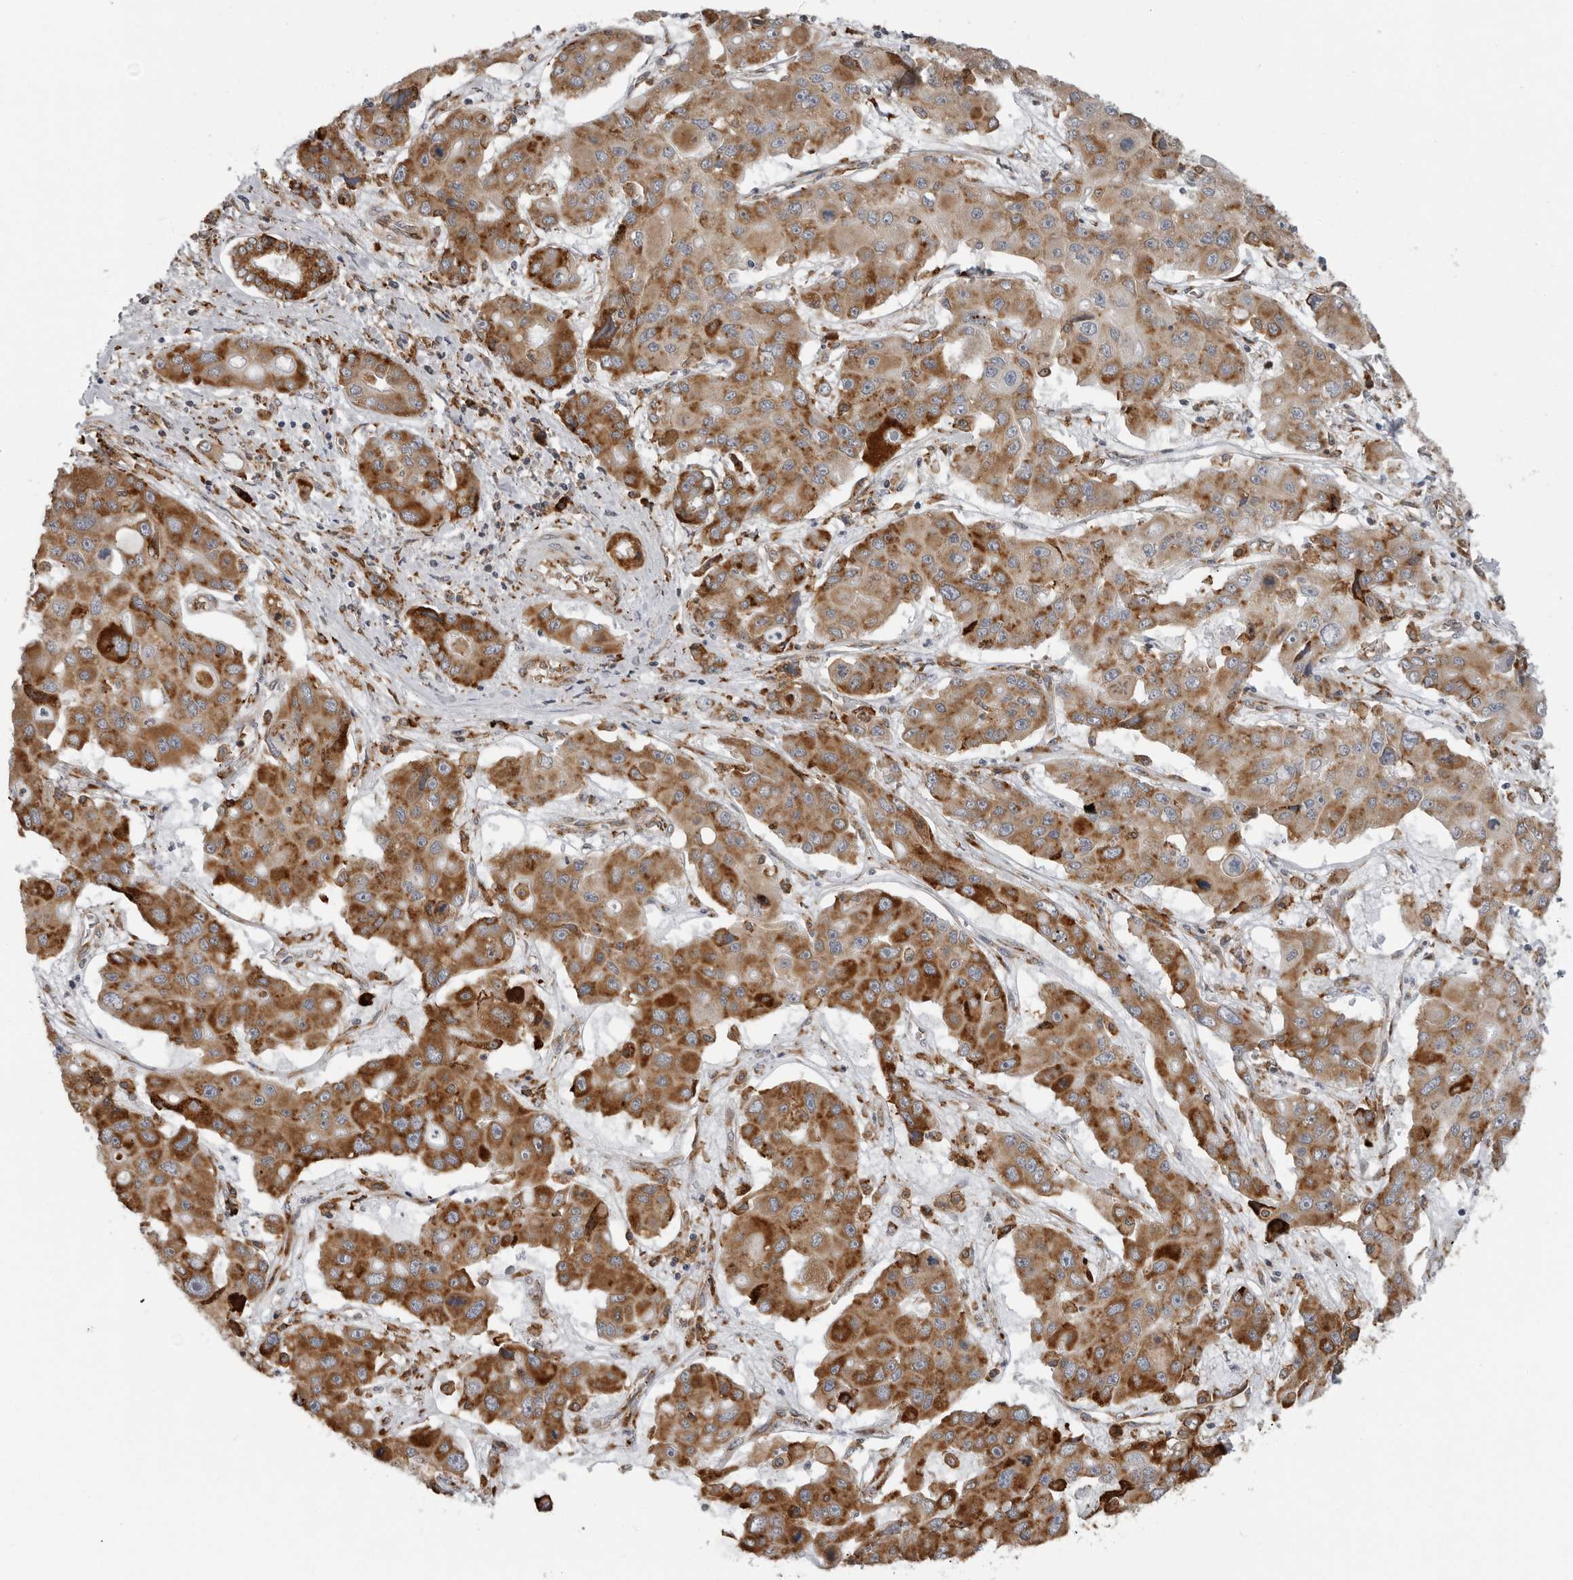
{"staining": {"intensity": "strong", "quantity": "25%-75%", "location": "cytoplasmic/membranous"}, "tissue": "liver cancer", "cell_type": "Tumor cells", "image_type": "cancer", "snomed": [{"axis": "morphology", "description": "Cholangiocarcinoma"}, {"axis": "topography", "description": "Liver"}], "caption": "A histopathology image of human cholangiocarcinoma (liver) stained for a protein reveals strong cytoplasmic/membranous brown staining in tumor cells. (Brightfield microscopy of DAB IHC at high magnification).", "gene": "ALPK2", "patient": {"sex": "male", "age": 67}}